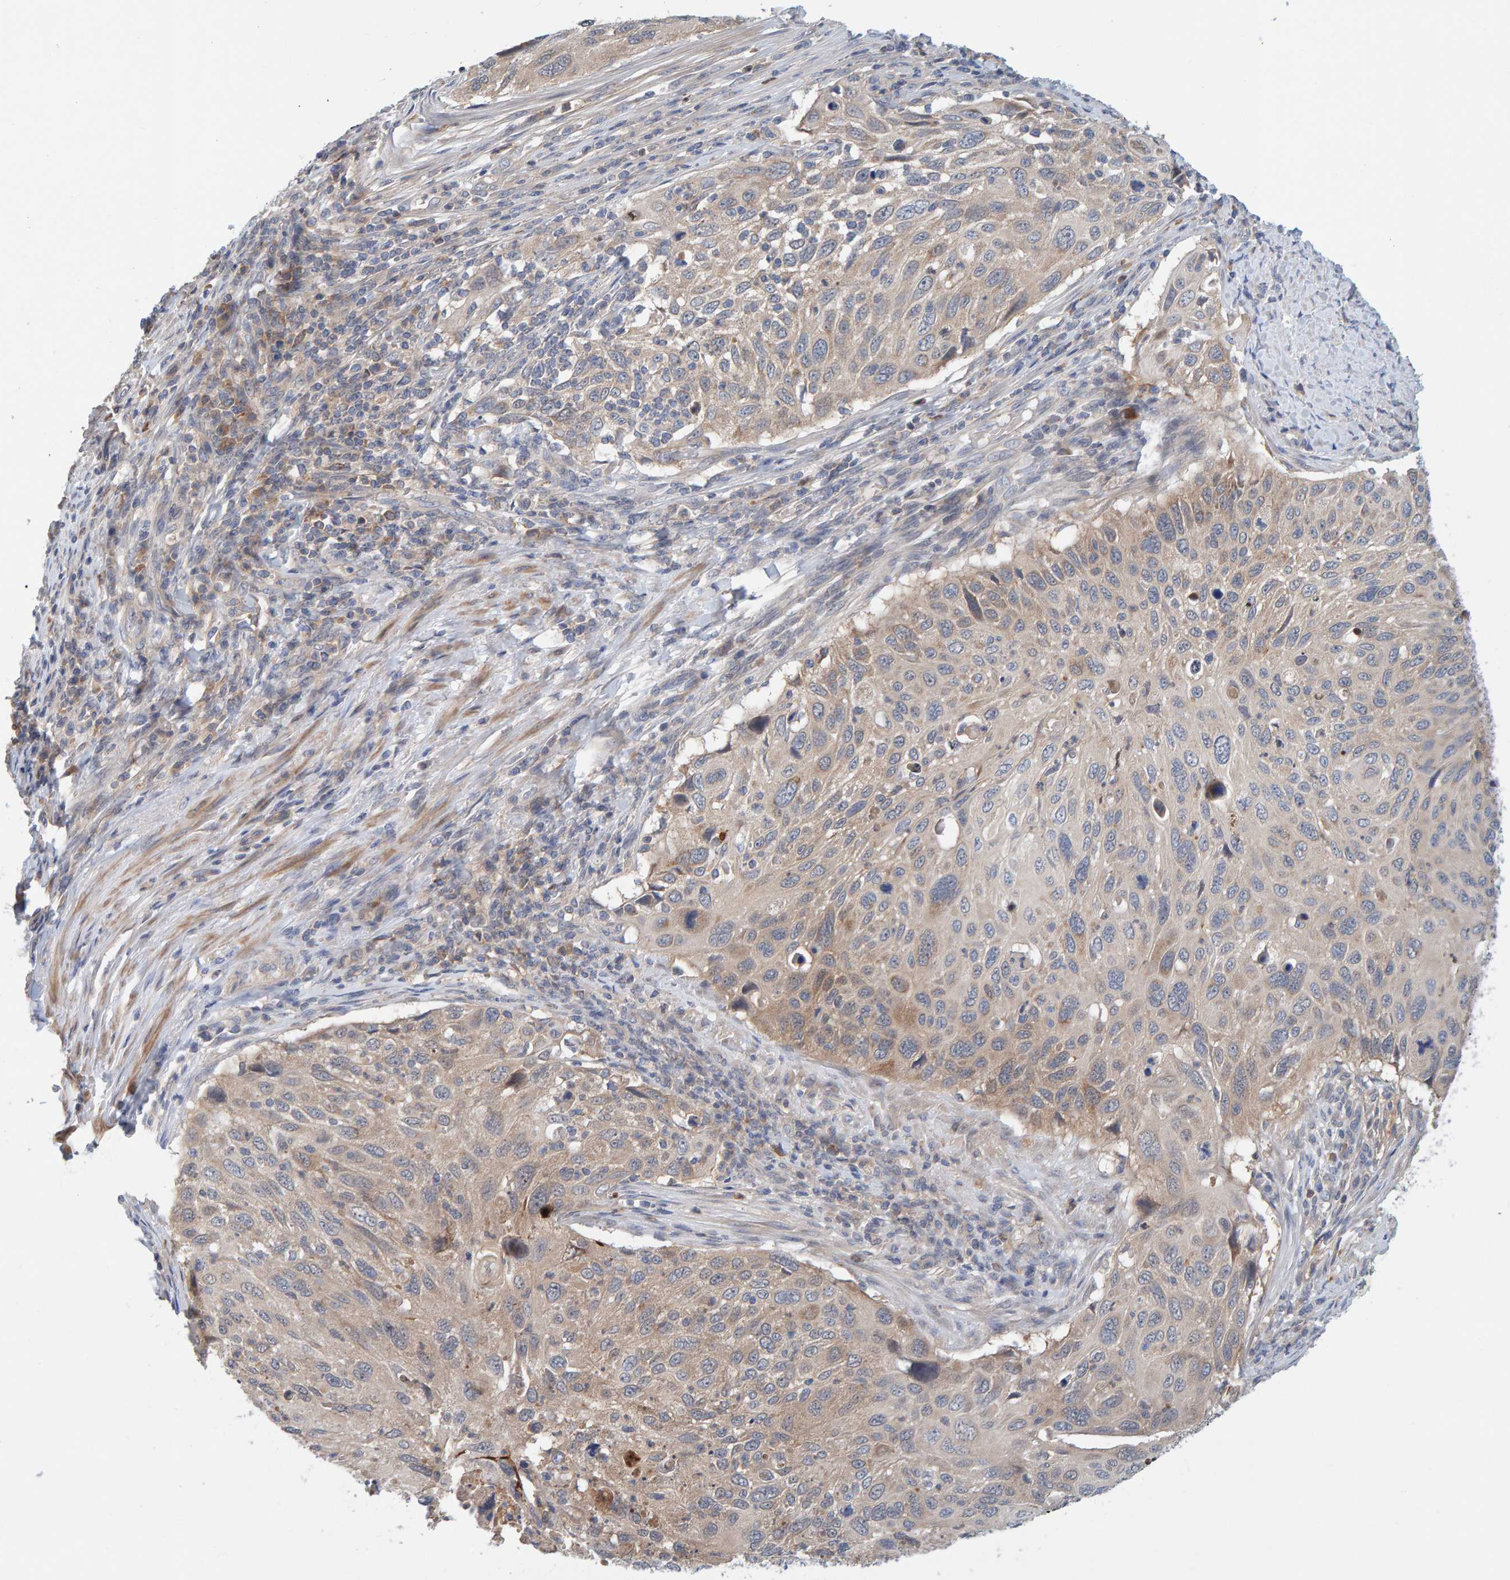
{"staining": {"intensity": "weak", "quantity": "<25%", "location": "cytoplasmic/membranous"}, "tissue": "cervical cancer", "cell_type": "Tumor cells", "image_type": "cancer", "snomed": [{"axis": "morphology", "description": "Squamous cell carcinoma, NOS"}, {"axis": "topography", "description": "Cervix"}], "caption": "Immunohistochemical staining of cervical cancer (squamous cell carcinoma) shows no significant expression in tumor cells.", "gene": "TATDN1", "patient": {"sex": "female", "age": 70}}